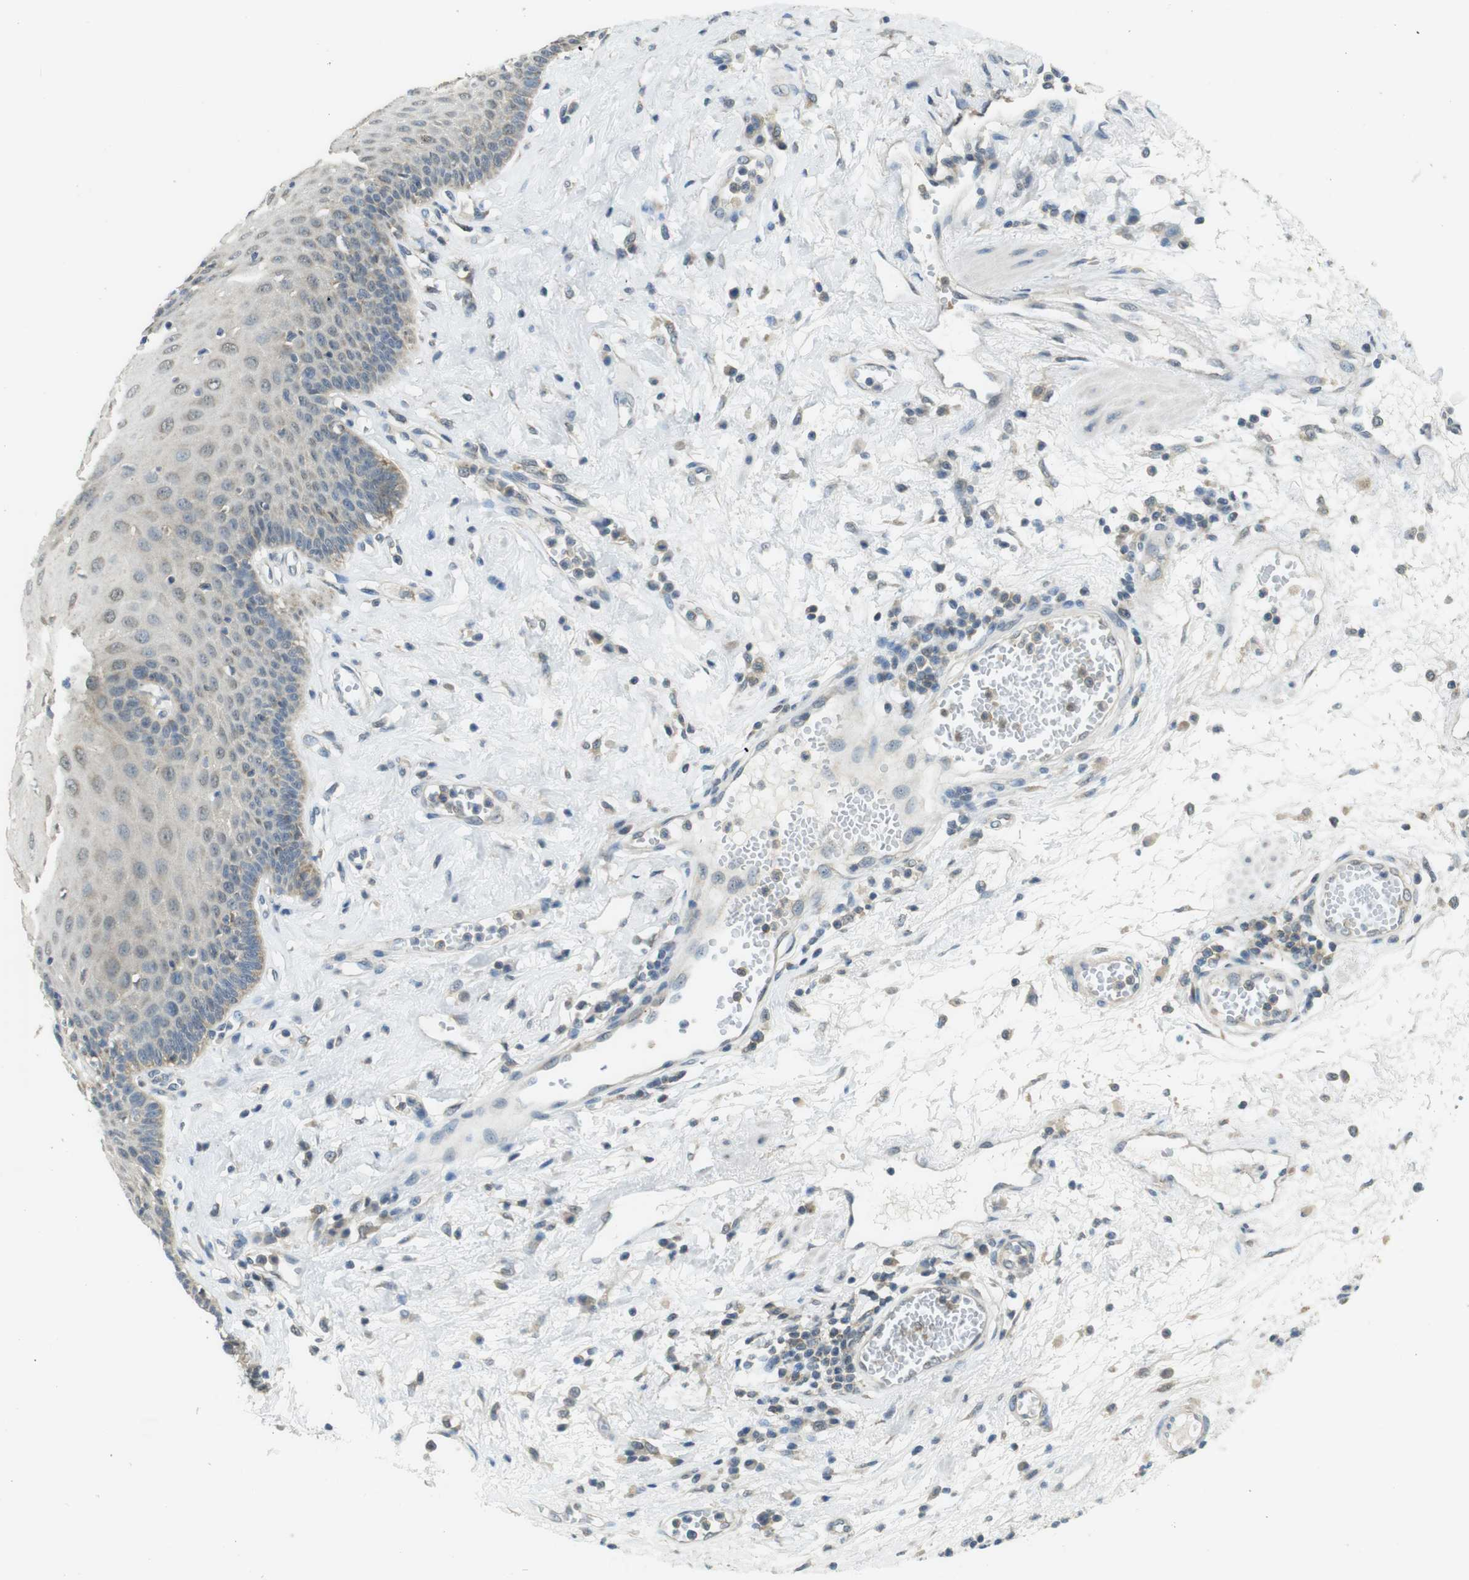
{"staining": {"intensity": "weak", "quantity": "25%-75%", "location": "cytoplasmic/membranous"}, "tissue": "esophagus", "cell_type": "Squamous epithelial cells", "image_type": "normal", "snomed": [{"axis": "morphology", "description": "Normal tissue, NOS"}, {"axis": "morphology", "description": "Squamous cell carcinoma, NOS"}, {"axis": "topography", "description": "Esophagus"}], "caption": "This histopathology image demonstrates IHC staining of benign esophagus, with low weak cytoplasmic/membranous staining in about 25%-75% of squamous epithelial cells.", "gene": "BRI3BP", "patient": {"sex": "male", "age": 65}}